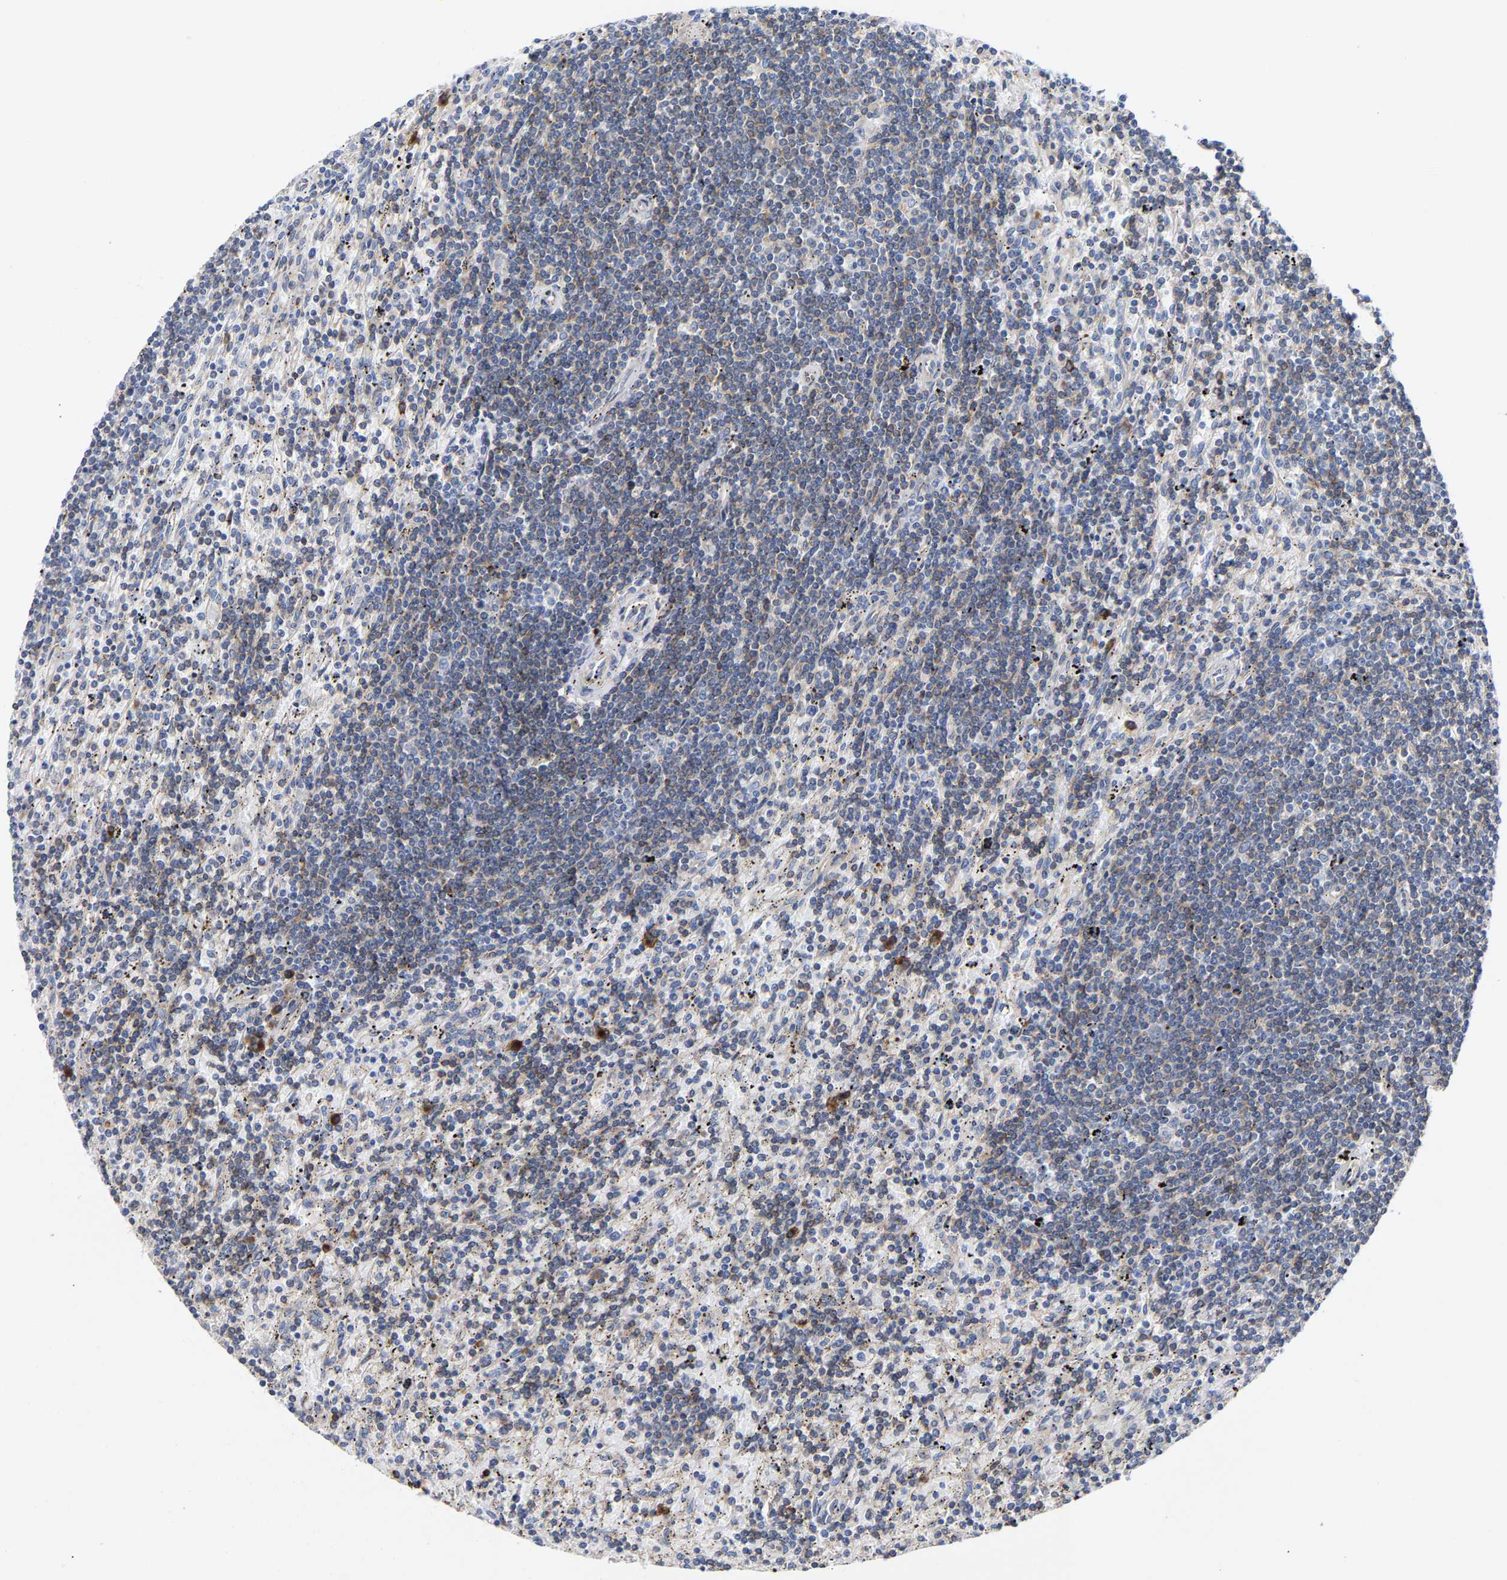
{"staining": {"intensity": "weak", "quantity": "<25%", "location": "cytoplasmic/membranous"}, "tissue": "lymphoma", "cell_type": "Tumor cells", "image_type": "cancer", "snomed": [{"axis": "morphology", "description": "Malignant lymphoma, non-Hodgkin's type, Low grade"}, {"axis": "topography", "description": "Spleen"}], "caption": "The histopathology image exhibits no staining of tumor cells in malignant lymphoma, non-Hodgkin's type (low-grade).", "gene": "PPP1R15A", "patient": {"sex": "male", "age": 76}}